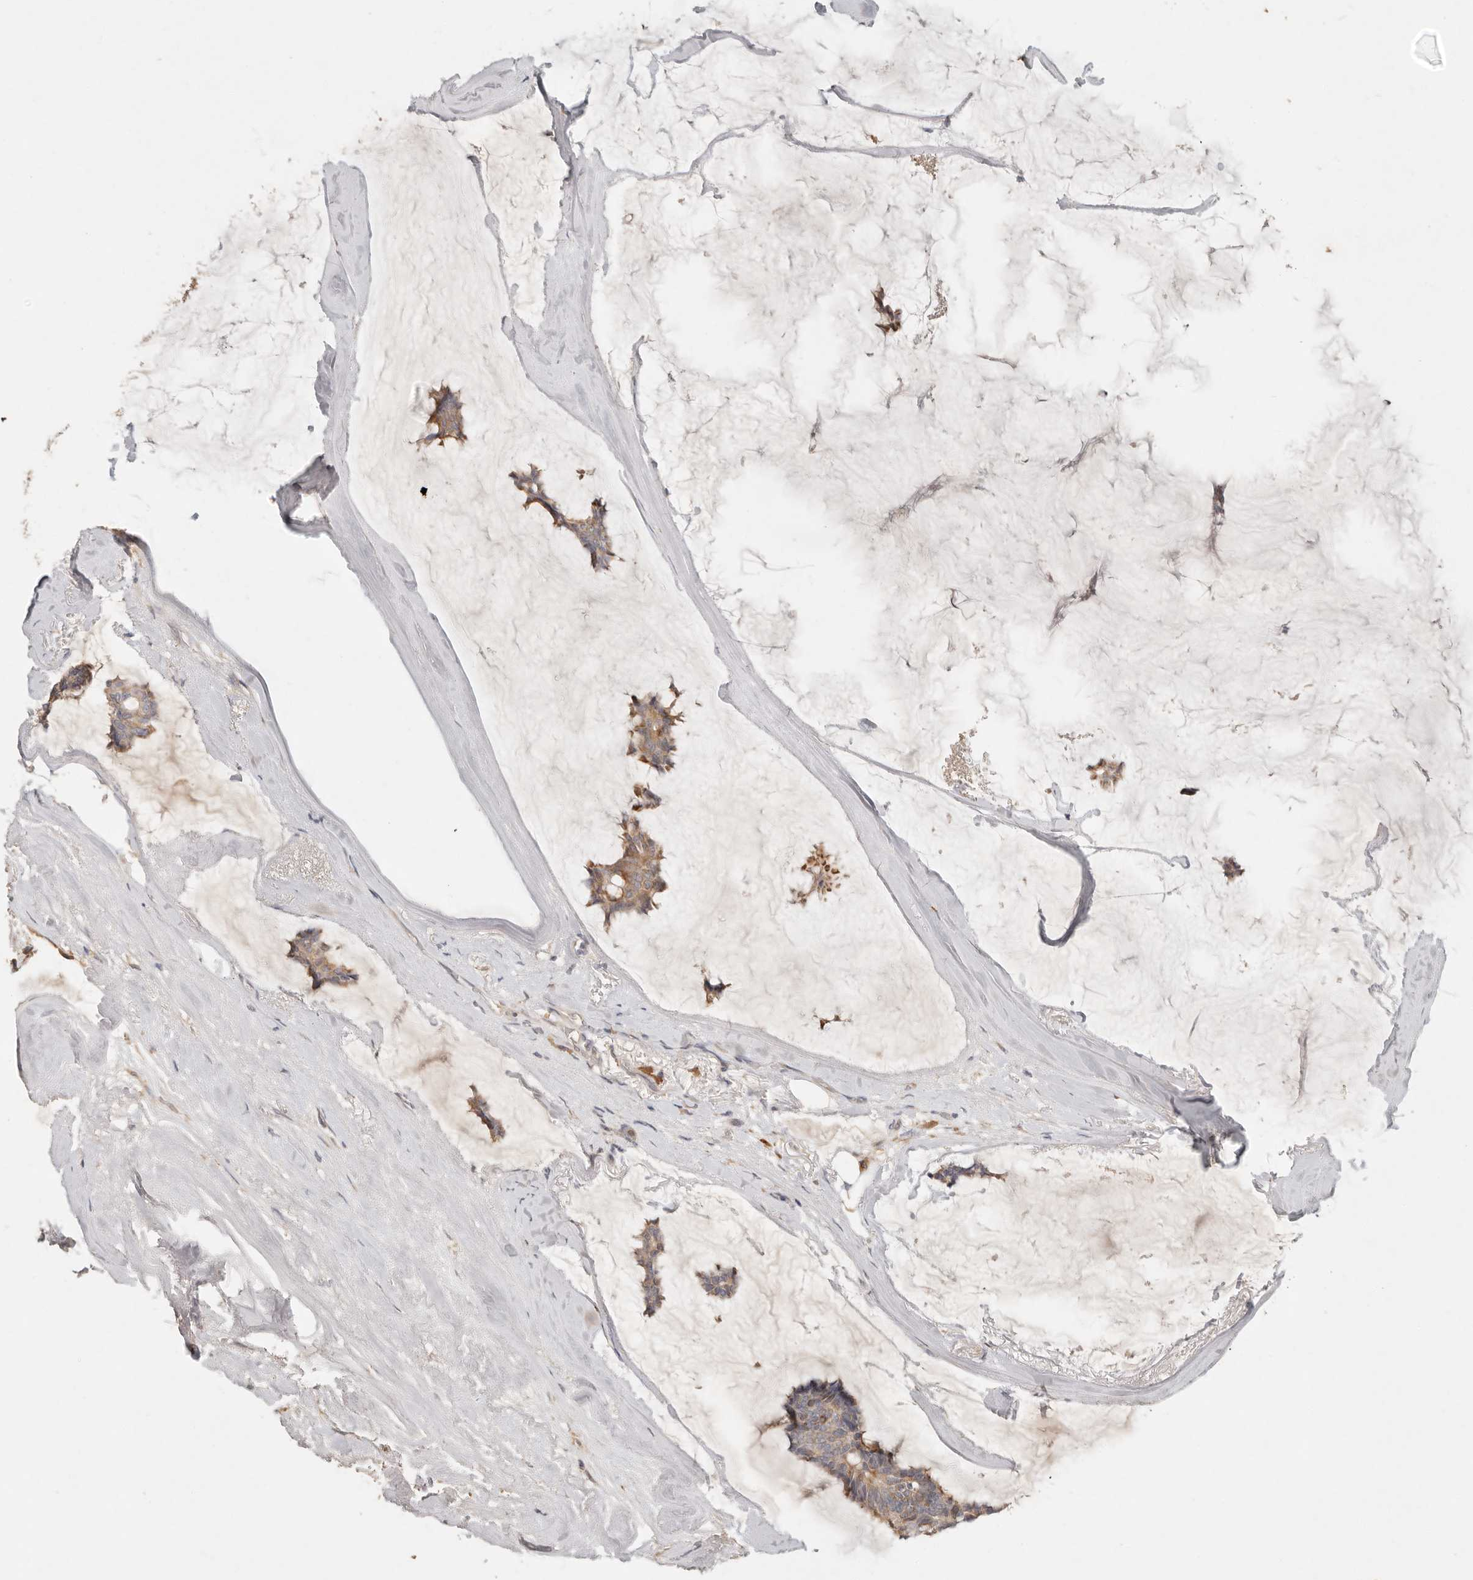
{"staining": {"intensity": "moderate", "quantity": ">75%", "location": "cytoplasmic/membranous"}, "tissue": "breast cancer", "cell_type": "Tumor cells", "image_type": "cancer", "snomed": [{"axis": "morphology", "description": "Duct carcinoma"}, {"axis": "topography", "description": "Breast"}], "caption": "Tumor cells show moderate cytoplasmic/membranous expression in approximately >75% of cells in breast cancer. (brown staining indicates protein expression, while blue staining denotes nuclei).", "gene": "ARHGEF10L", "patient": {"sex": "female", "age": 93}}